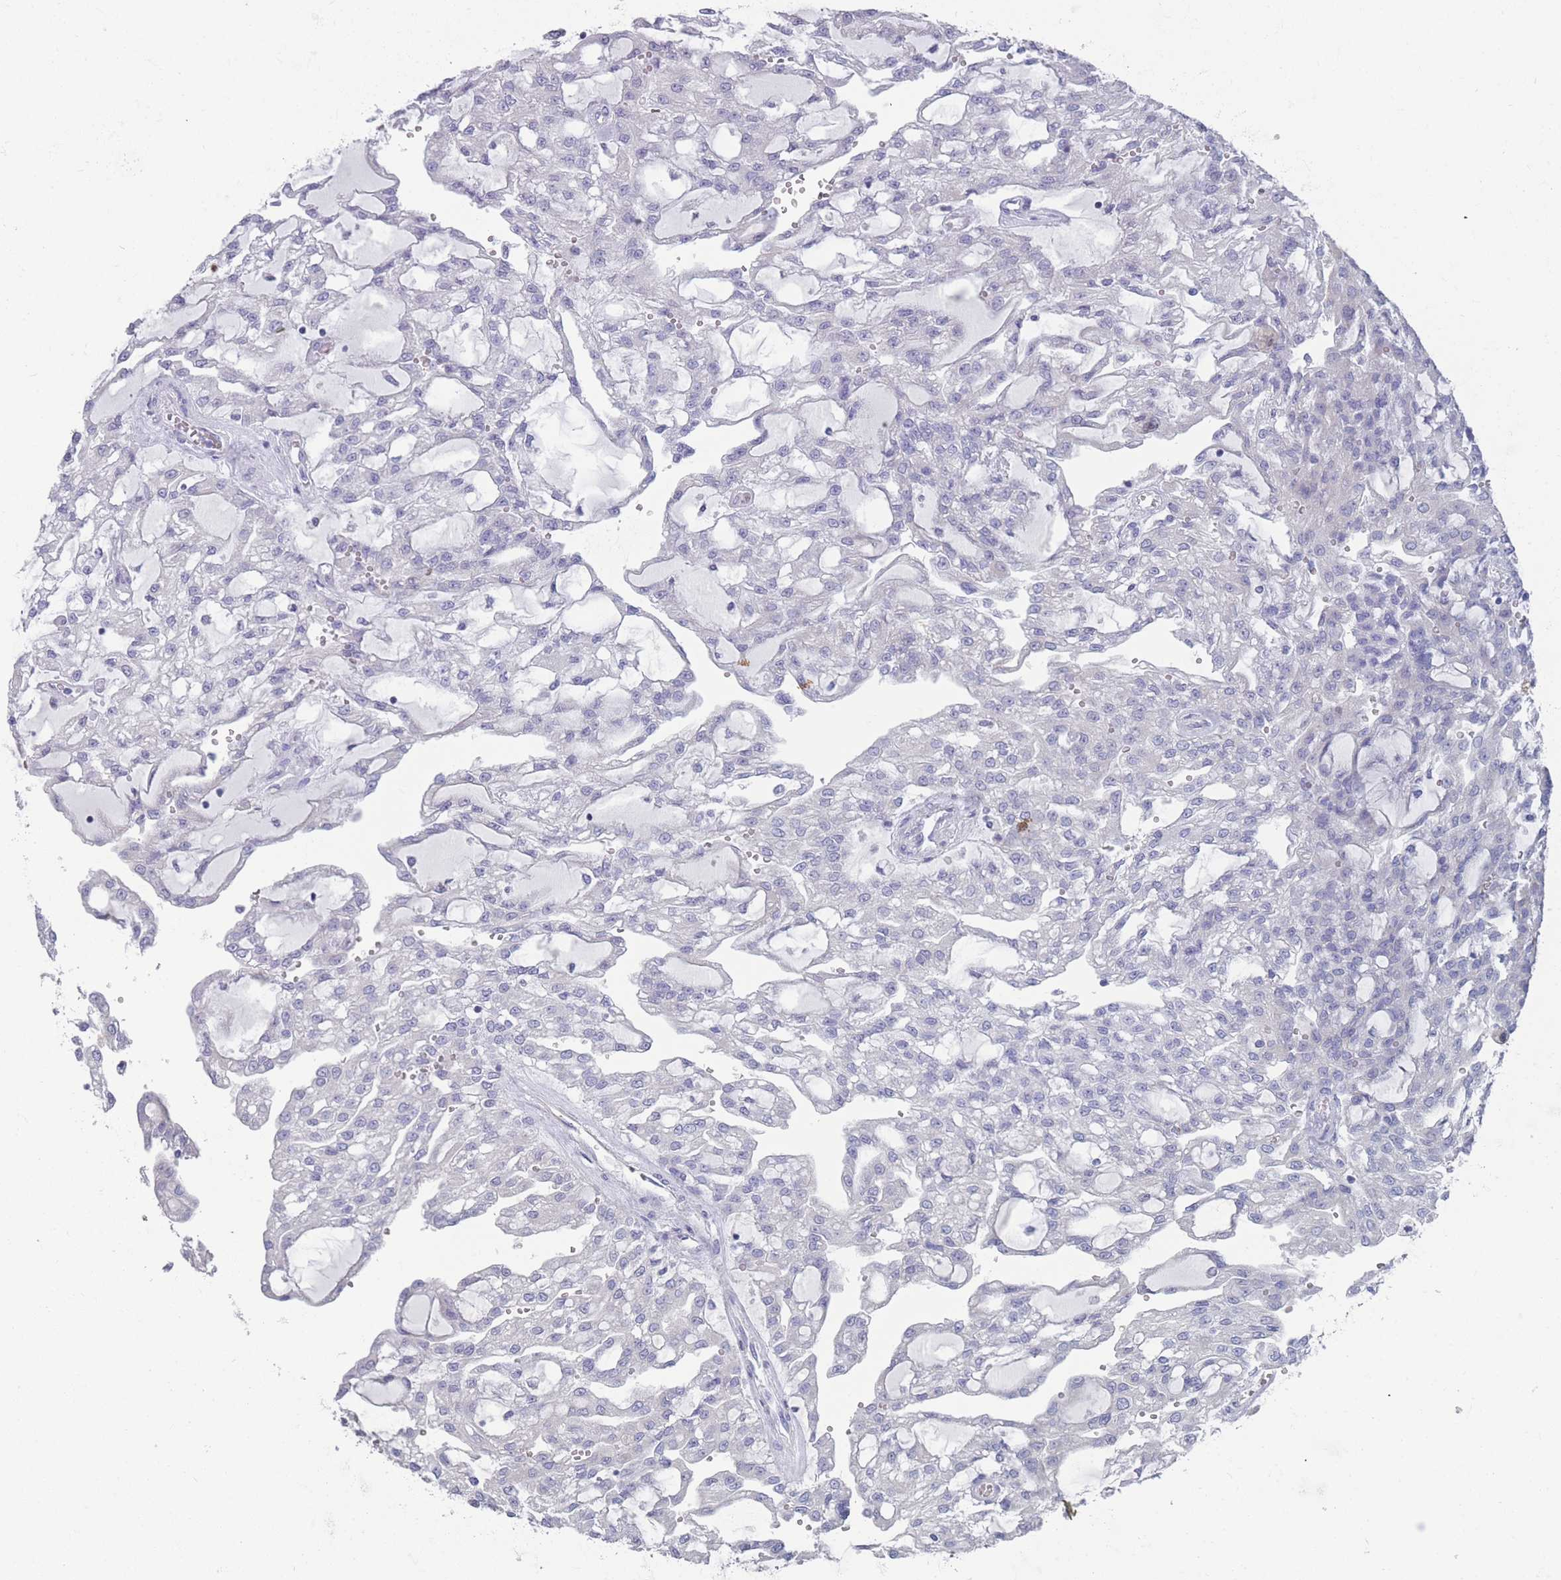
{"staining": {"intensity": "negative", "quantity": "none", "location": "none"}, "tissue": "renal cancer", "cell_type": "Tumor cells", "image_type": "cancer", "snomed": [{"axis": "morphology", "description": "Adenocarcinoma, NOS"}, {"axis": "topography", "description": "Kidney"}], "caption": "The histopathology image displays no staining of tumor cells in renal adenocarcinoma. (Brightfield microscopy of DAB IHC at high magnification).", "gene": "ST8SIA5", "patient": {"sex": "male", "age": 63}}